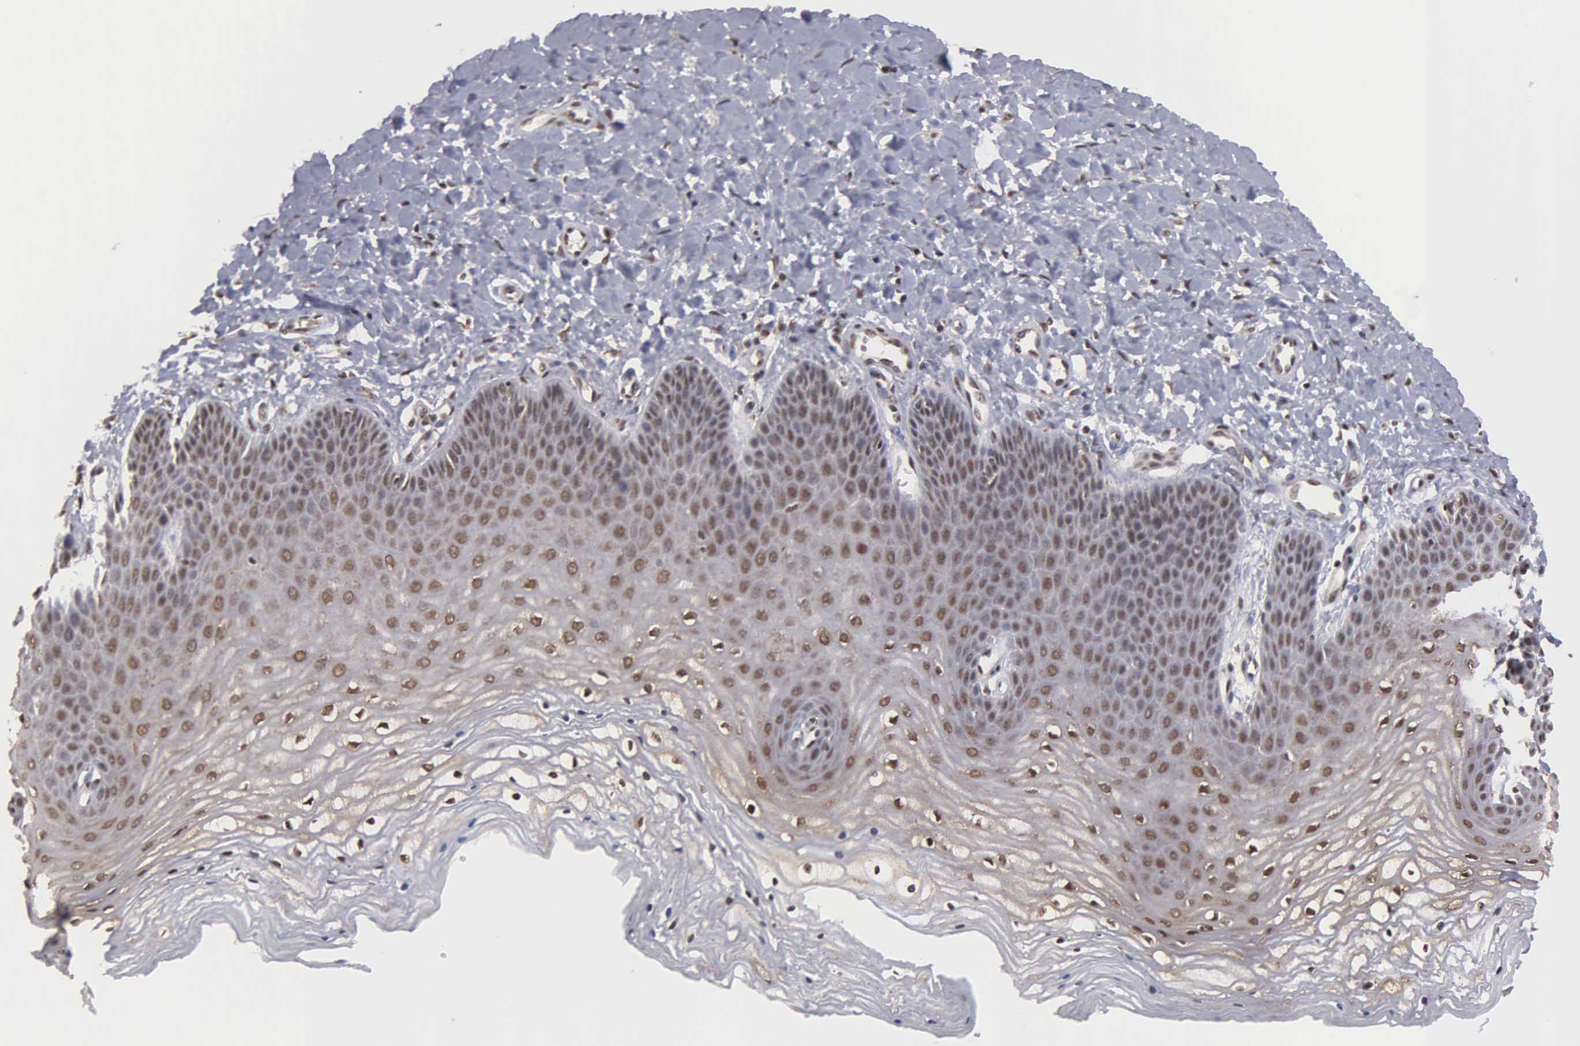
{"staining": {"intensity": "weak", "quantity": "25%-75%", "location": "nuclear"}, "tissue": "vagina", "cell_type": "Squamous epithelial cells", "image_type": "normal", "snomed": [{"axis": "morphology", "description": "Normal tissue, NOS"}, {"axis": "topography", "description": "Vagina"}], "caption": "Vagina stained with a brown dye displays weak nuclear positive staining in approximately 25%-75% of squamous epithelial cells.", "gene": "GTF2A1", "patient": {"sex": "female", "age": 68}}